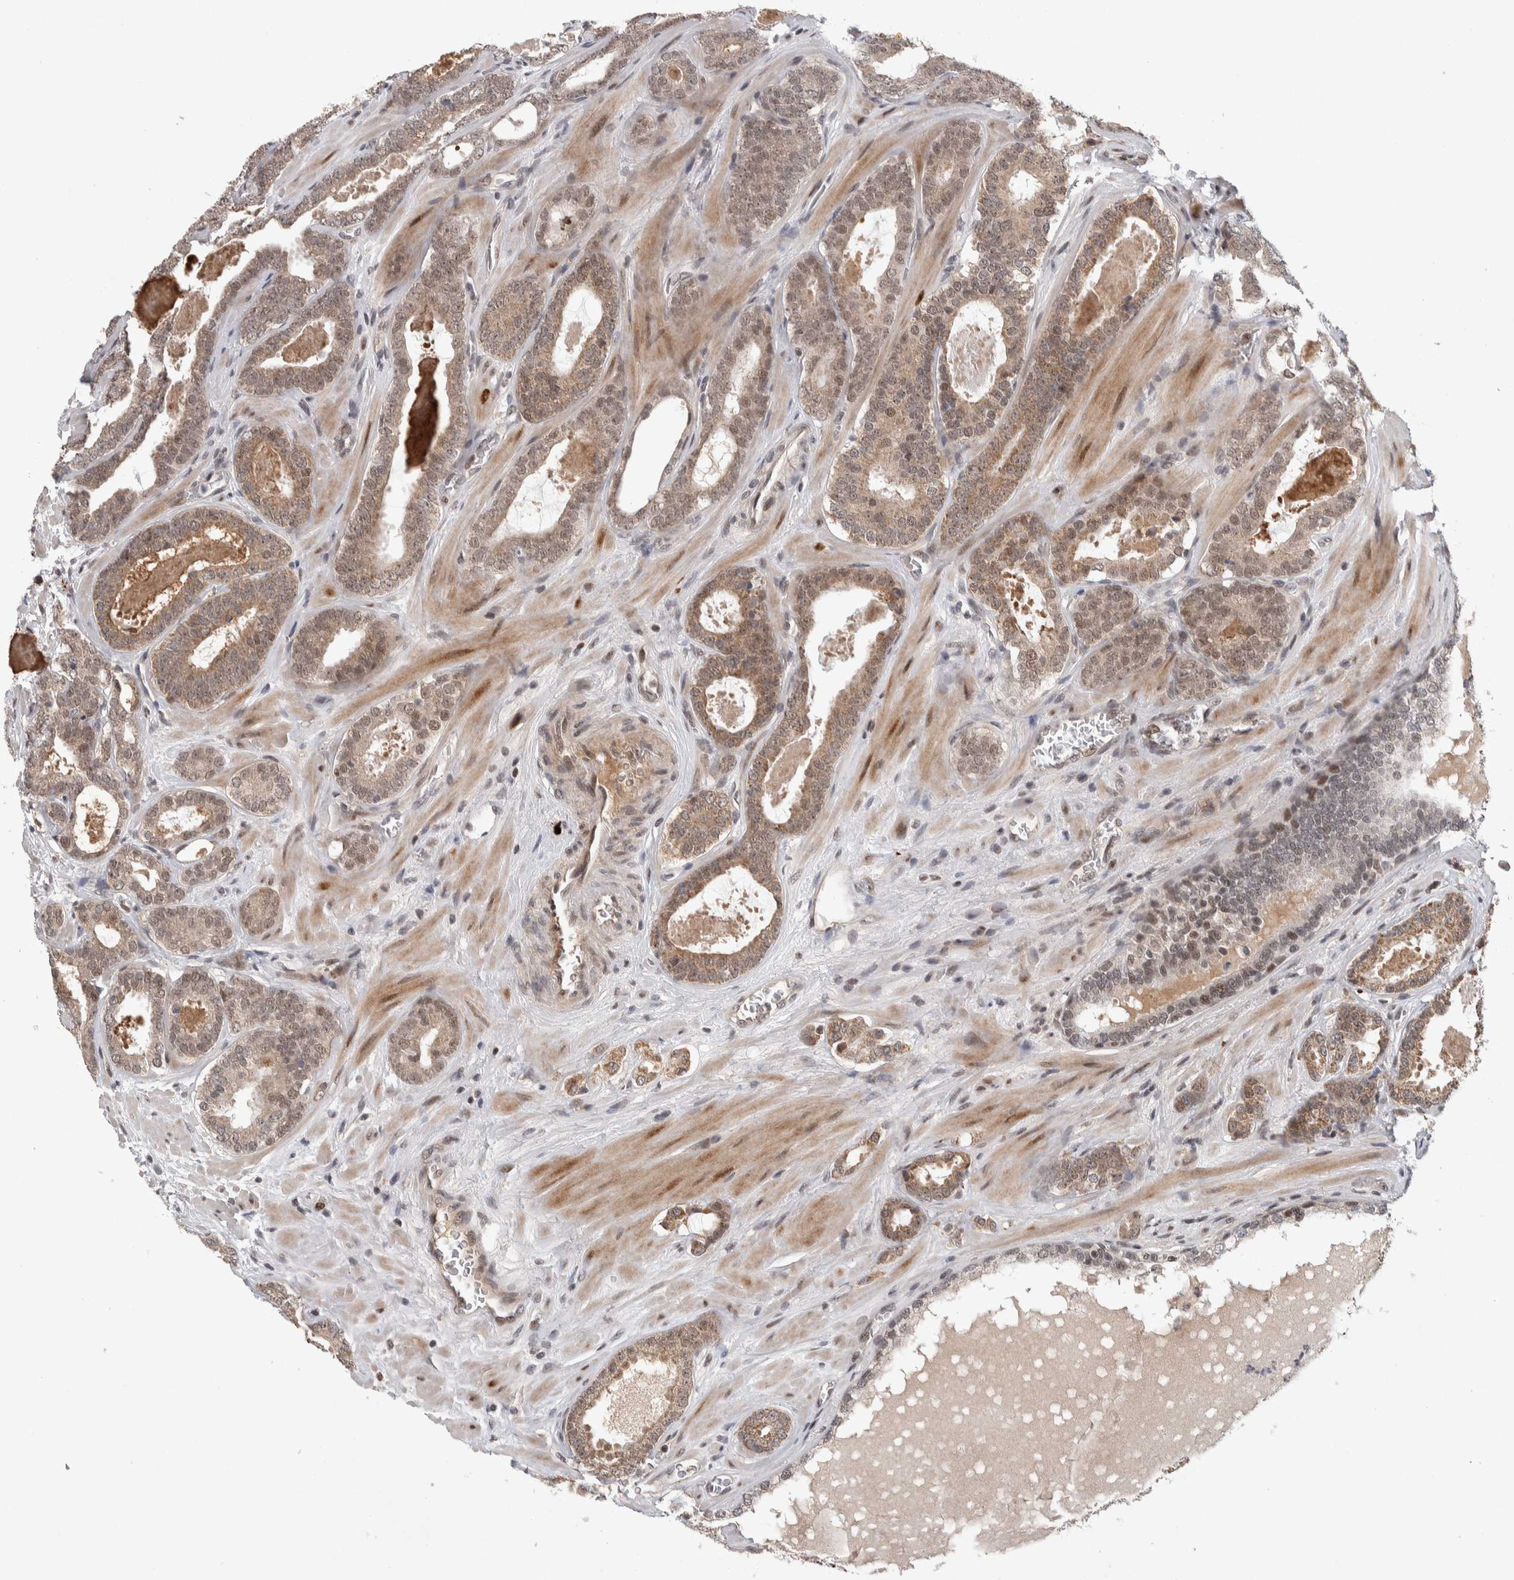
{"staining": {"intensity": "weak", "quantity": ">75%", "location": "cytoplasmic/membranous"}, "tissue": "prostate cancer", "cell_type": "Tumor cells", "image_type": "cancer", "snomed": [{"axis": "morphology", "description": "Adenocarcinoma, High grade"}, {"axis": "topography", "description": "Prostate"}], "caption": "Human prostate adenocarcinoma (high-grade) stained for a protein (brown) exhibits weak cytoplasmic/membranous positive positivity in approximately >75% of tumor cells.", "gene": "ZNF592", "patient": {"sex": "male", "age": 60}}